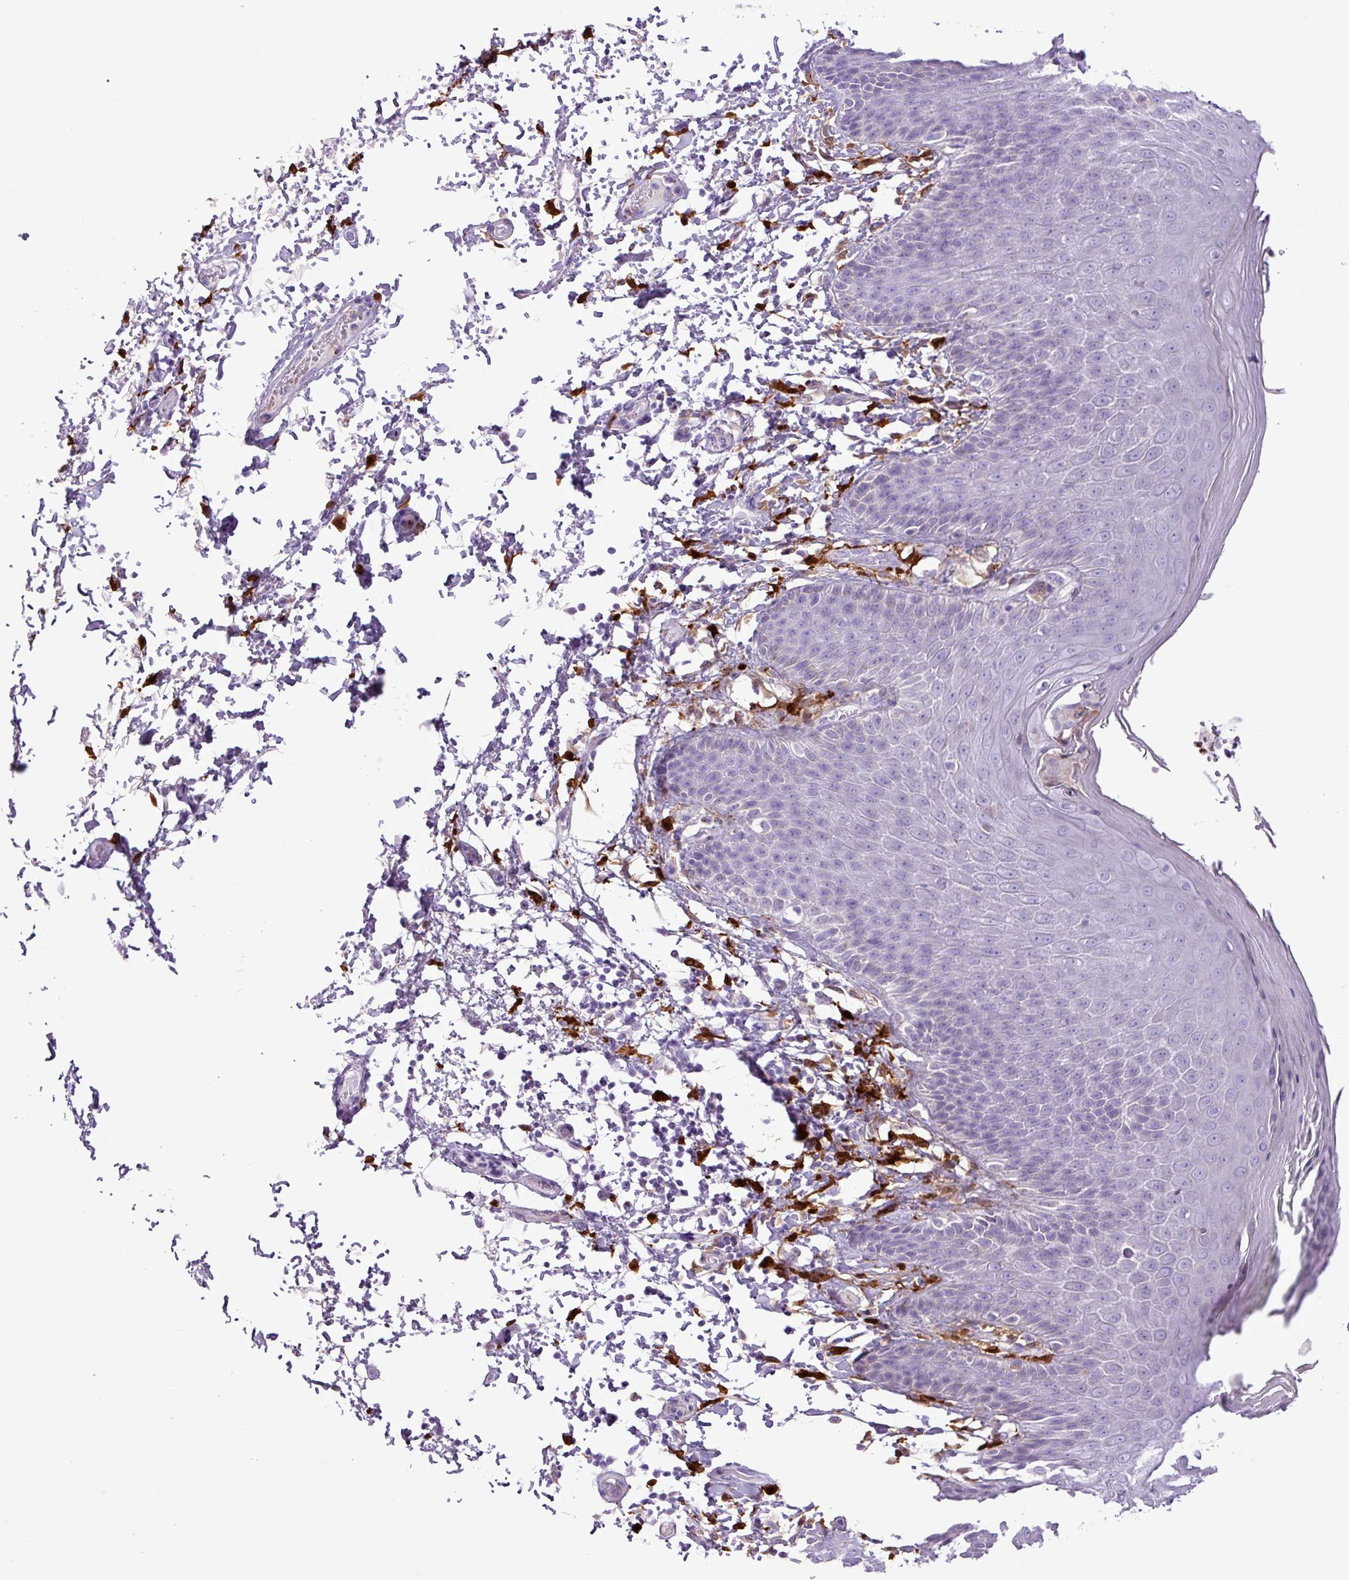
{"staining": {"intensity": "negative", "quantity": "none", "location": "none"}, "tissue": "skin", "cell_type": "Epidermal cells", "image_type": "normal", "snomed": [{"axis": "morphology", "description": "Normal tissue, NOS"}, {"axis": "topography", "description": "Peripheral nerve tissue"}], "caption": "DAB immunohistochemical staining of unremarkable skin exhibits no significant staining in epidermal cells. Nuclei are stained in blue.", "gene": "TMEM200C", "patient": {"sex": "male", "age": 51}}